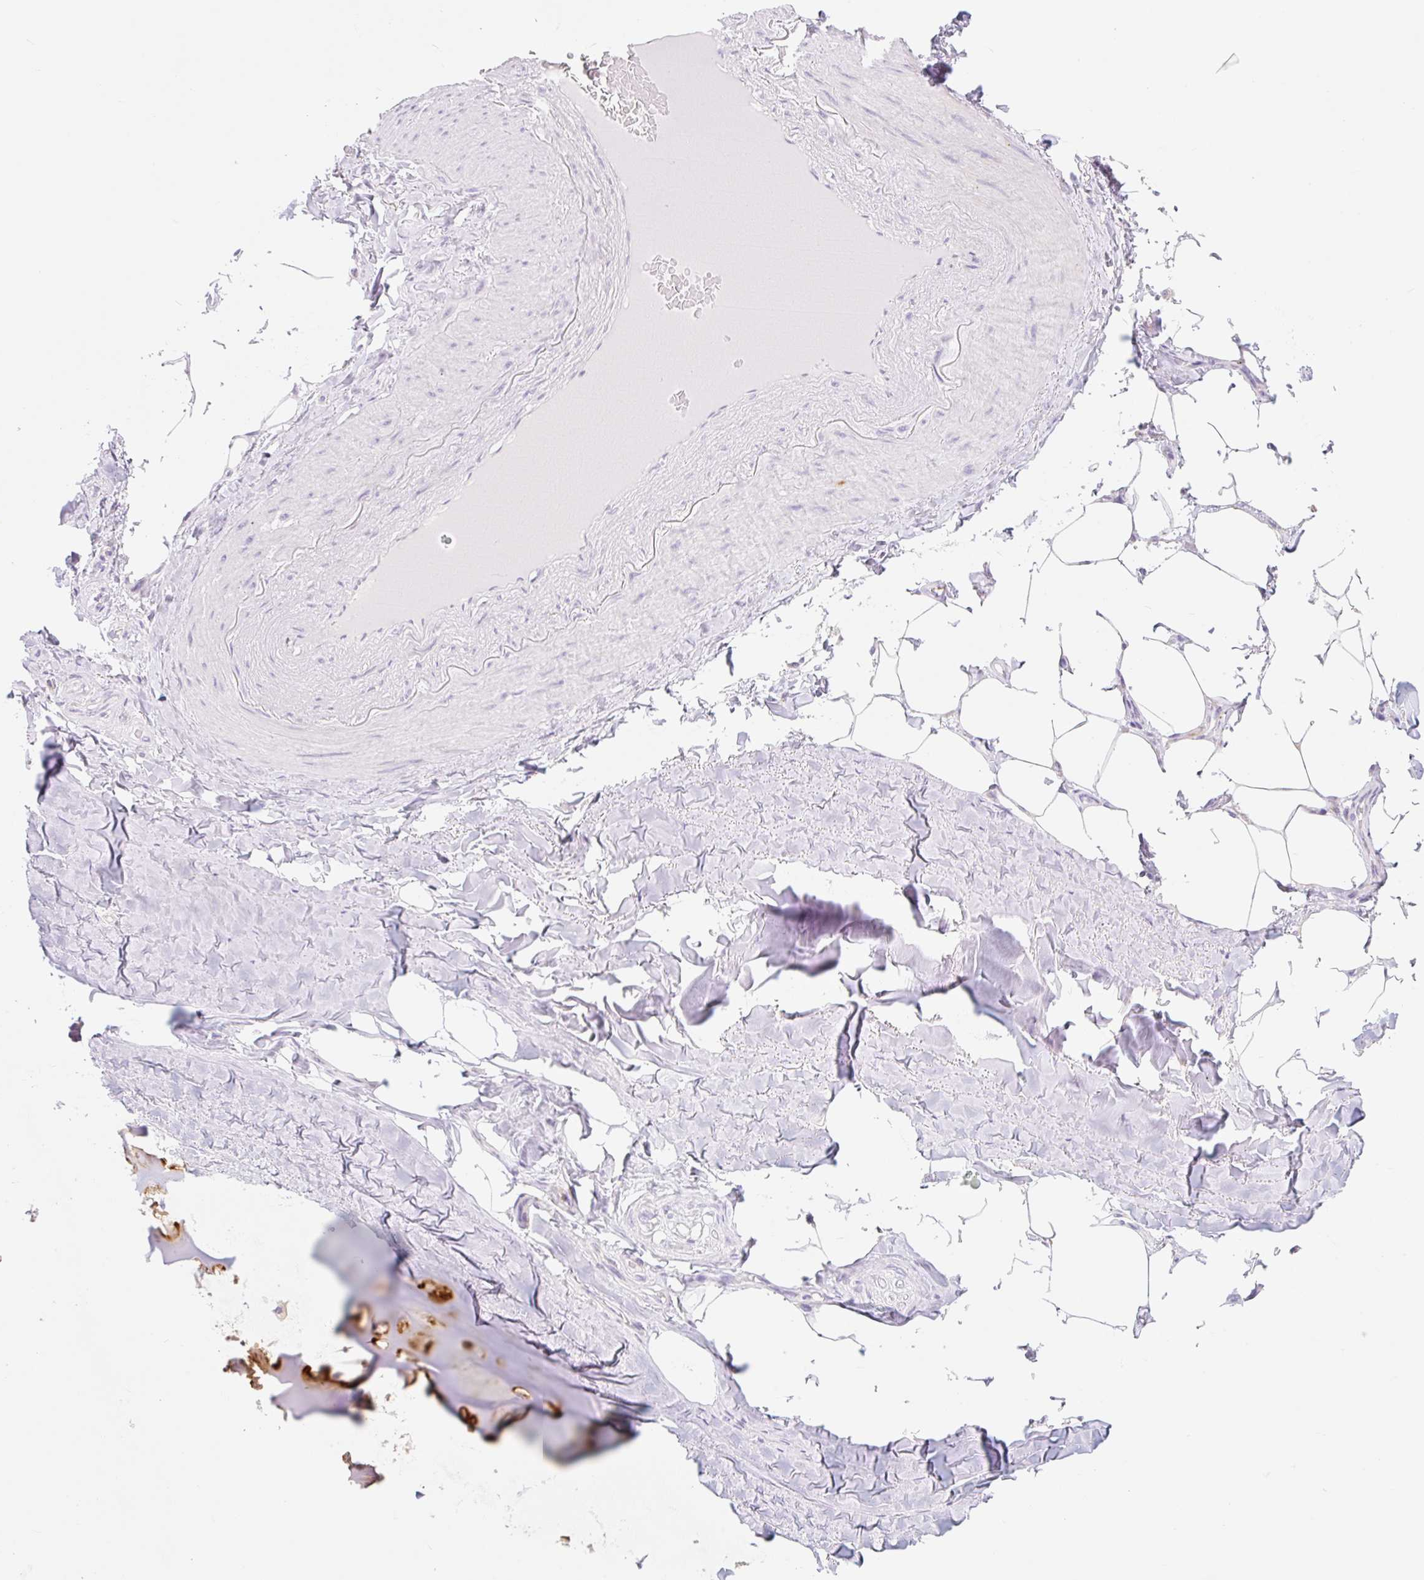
{"staining": {"intensity": "negative", "quantity": "none", "location": "none"}, "tissue": "adipose tissue", "cell_type": "Adipocytes", "image_type": "normal", "snomed": [{"axis": "morphology", "description": "Normal tissue, NOS"}, {"axis": "topography", "description": "Bronchus"}], "caption": "The micrograph demonstrates no significant expression in adipocytes of adipose tissue.", "gene": "FOCAD", "patient": {"sex": "male", "age": 66}}